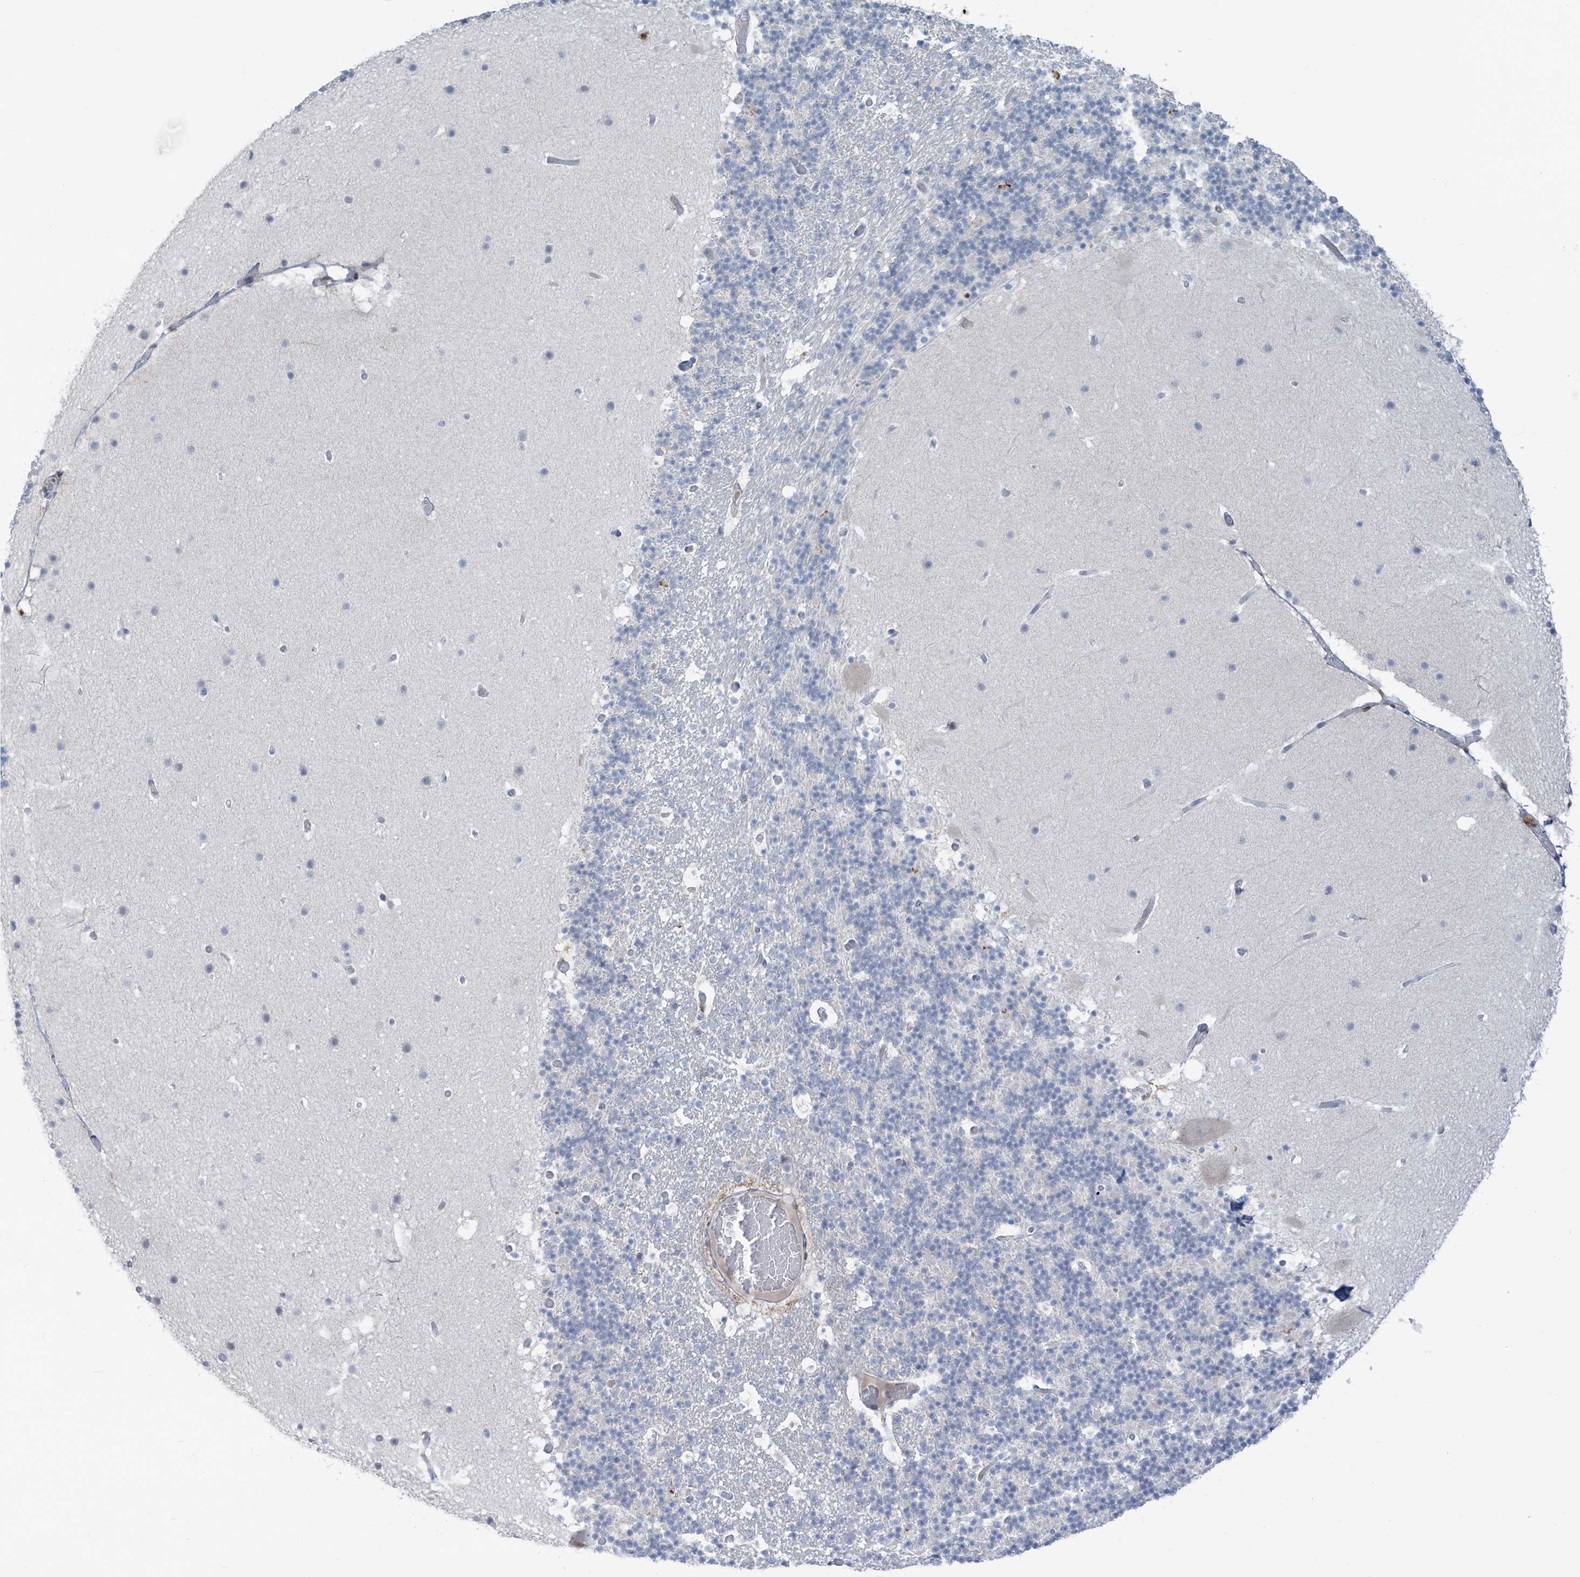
{"staining": {"intensity": "negative", "quantity": "none", "location": "none"}, "tissue": "cerebellum", "cell_type": "Cells in granular layer", "image_type": "normal", "snomed": [{"axis": "morphology", "description": "Normal tissue, NOS"}, {"axis": "topography", "description": "Cerebellum"}], "caption": "There is no significant staining in cells in granular layer of cerebellum. (Stains: DAB IHC with hematoxylin counter stain, Microscopy: brightfield microscopy at high magnification).", "gene": "NOTO", "patient": {"sex": "male", "age": 57}}